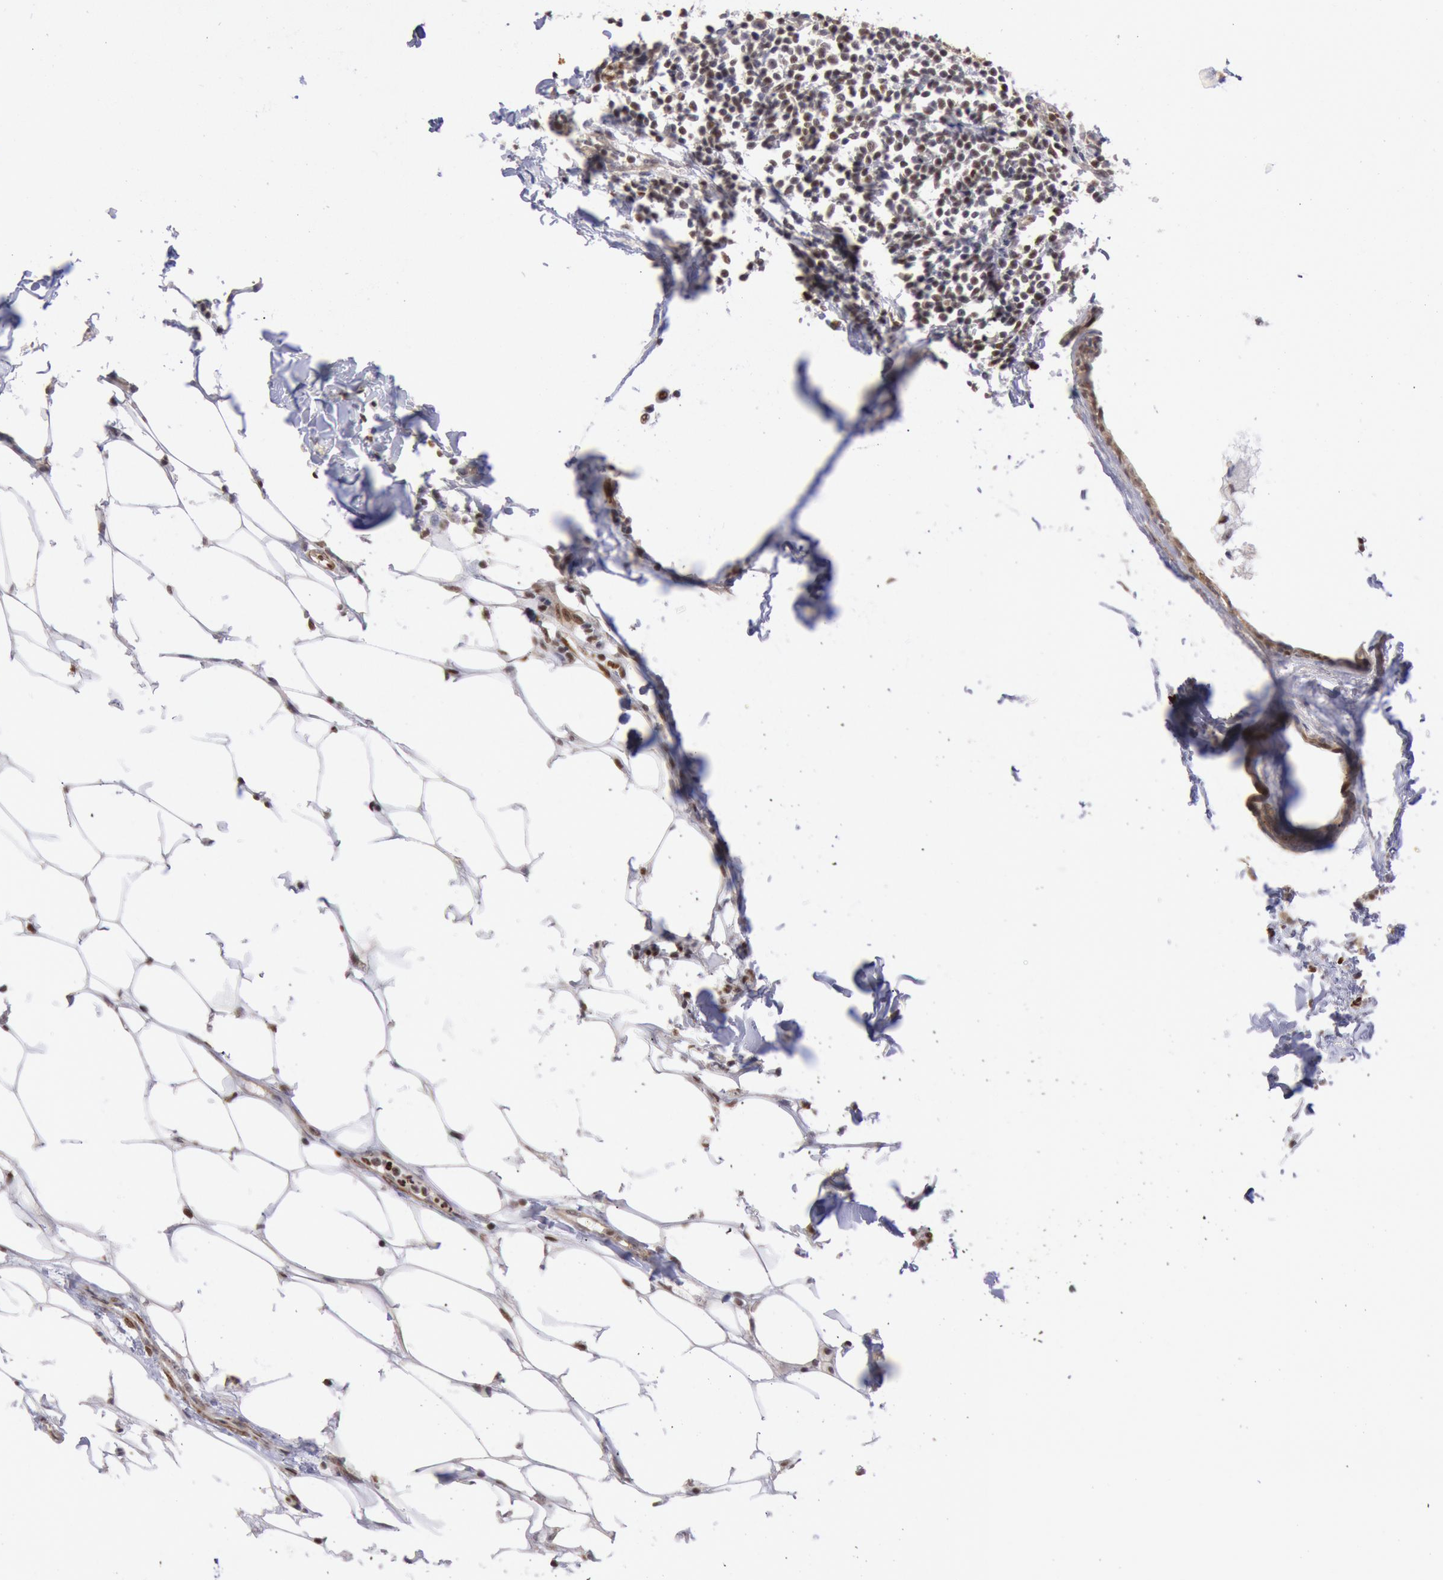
{"staining": {"intensity": "moderate", "quantity": ">75%", "location": "cytoplasmic/membranous,nuclear"}, "tissue": "breast cancer", "cell_type": "Tumor cells", "image_type": "cancer", "snomed": [{"axis": "morphology", "description": "Duct carcinoma"}, {"axis": "topography", "description": "Breast"}], "caption": "Human breast cancer (infiltrating ductal carcinoma) stained for a protein (brown) displays moderate cytoplasmic/membranous and nuclear positive staining in about >75% of tumor cells.", "gene": "RPS6KA5", "patient": {"sex": "female", "age": 40}}